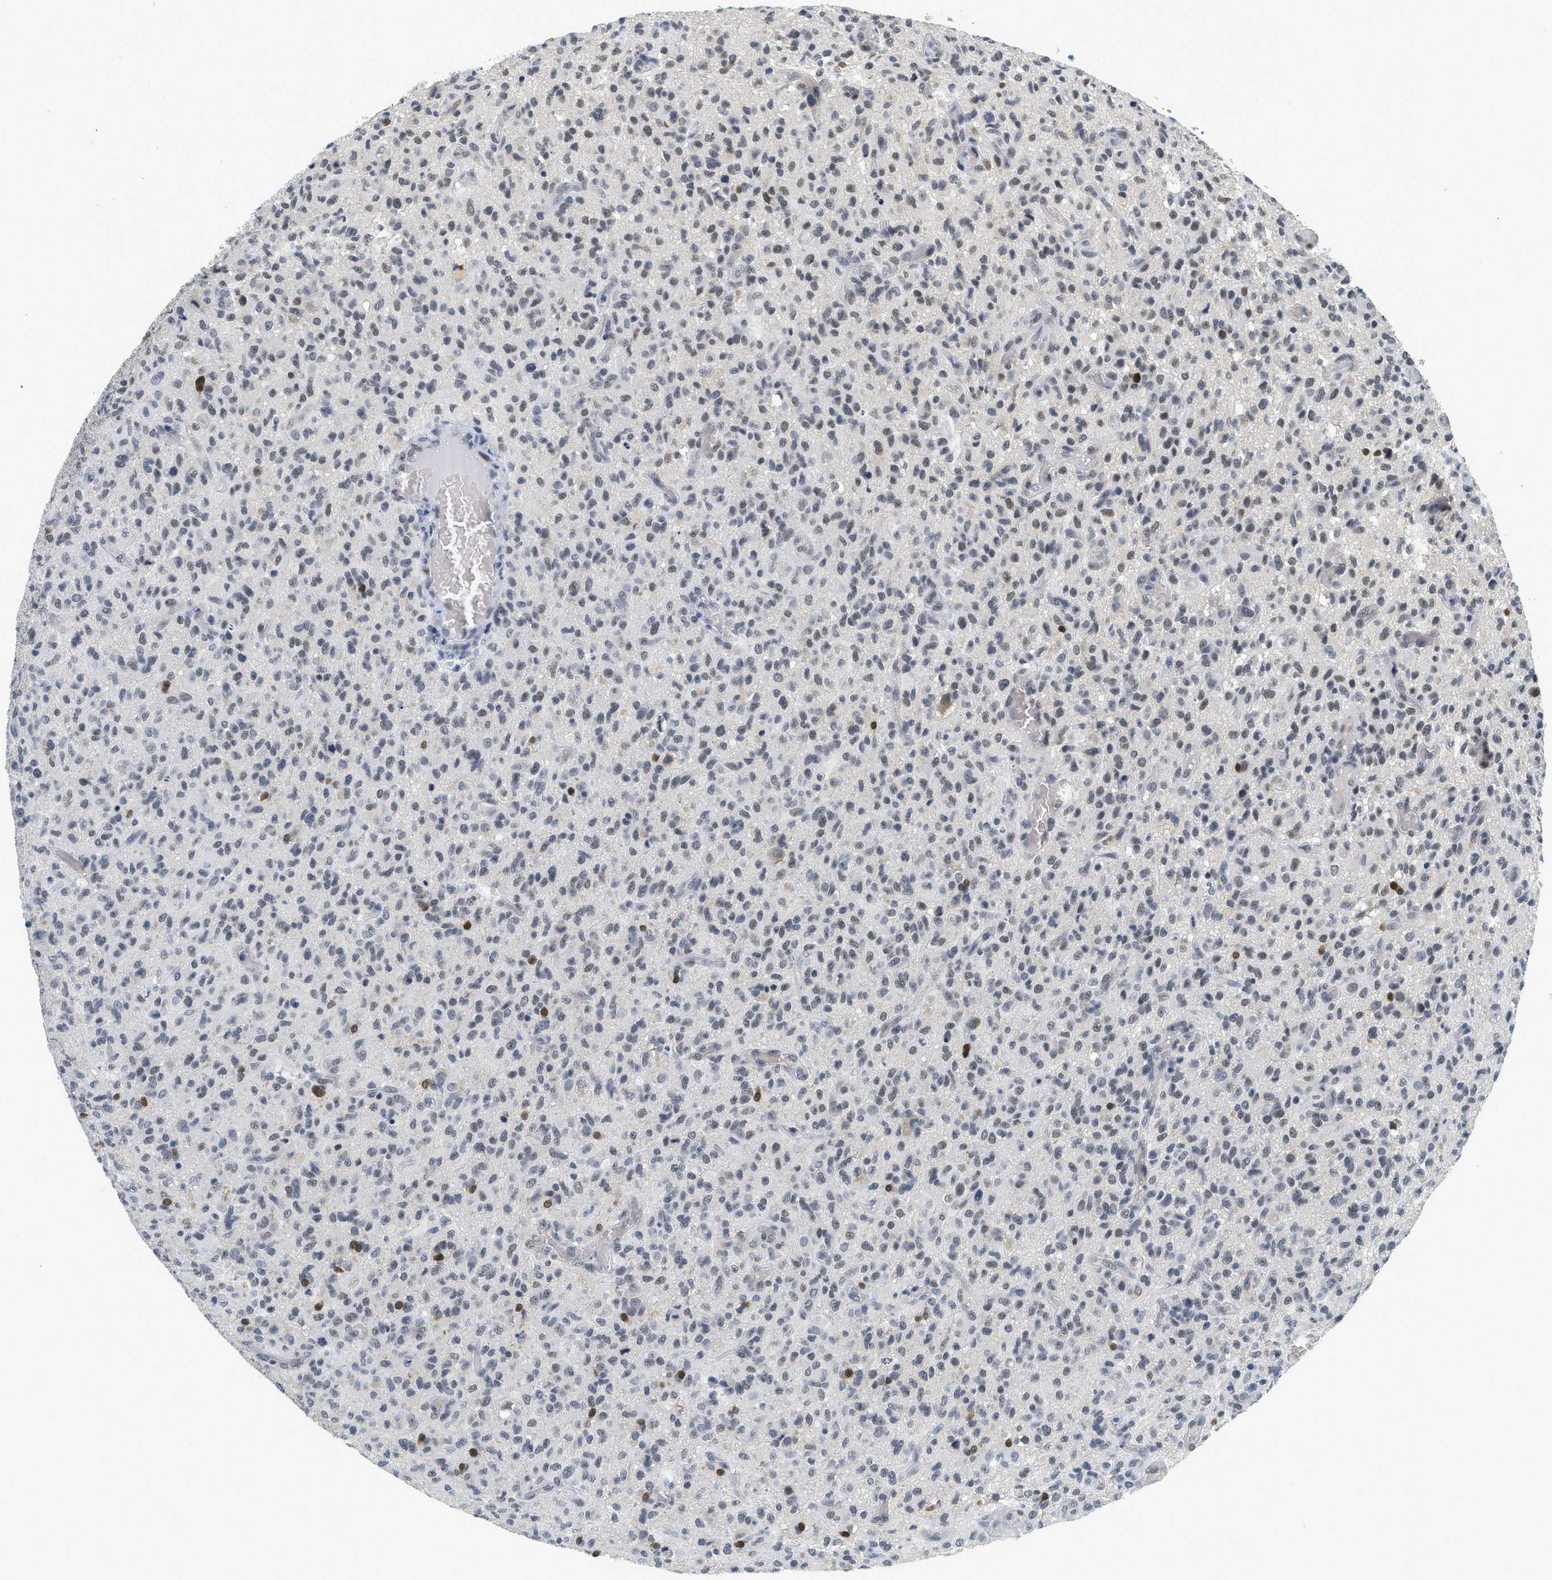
{"staining": {"intensity": "weak", "quantity": "25%-75%", "location": "nuclear"}, "tissue": "glioma", "cell_type": "Tumor cells", "image_type": "cancer", "snomed": [{"axis": "morphology", "description": "Glioma, malignant, High grade"}, {"axis": "topography", "description": "Brain"}], "caption": "Glioma tissue exhibits weak nuclear expression in about 25%-75% of tumor cells, visualized by immunohistochemistry.", "gene": "MZF1", "patient": {"sex": "male", "age": 71}}